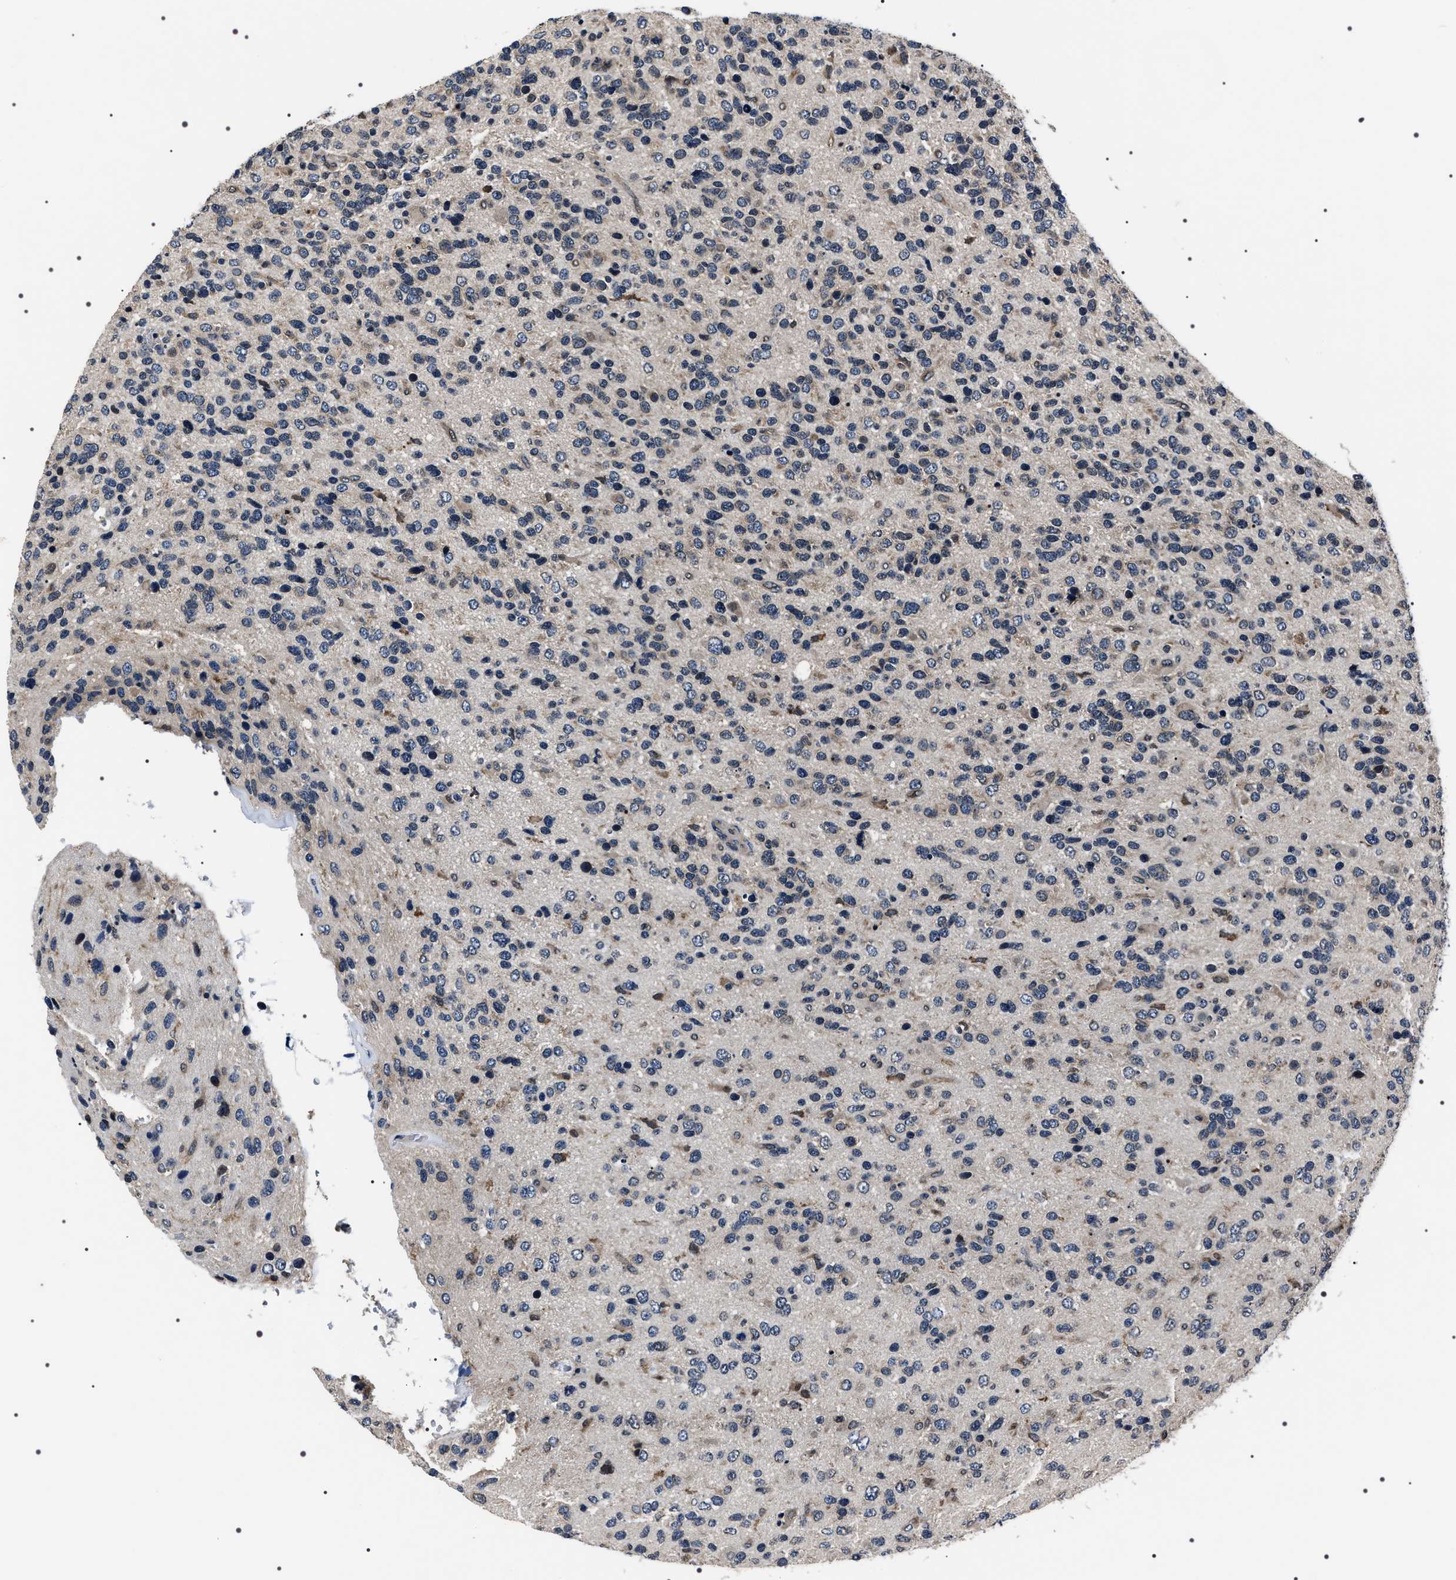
{"staining": {"intensity": "negative", "quantity": "none", "location": "none"}, "tissue": "glioma", "cell_type": "Tumor cells", "image_type": "cancer", "snomed": [{"axis": "morphology", "description": "Glioma, malignant, High grade"}, {"axis": "topography", "description": "Brain"}], "caption": "Immunohistochemistry (IHC) photomicrograph of malignant high-grade glioma stained for a protein (brown), which displays no positivity in tumor cells.", "gene": "SIPA1", "patient": {"sex": "female", "age": 58}}